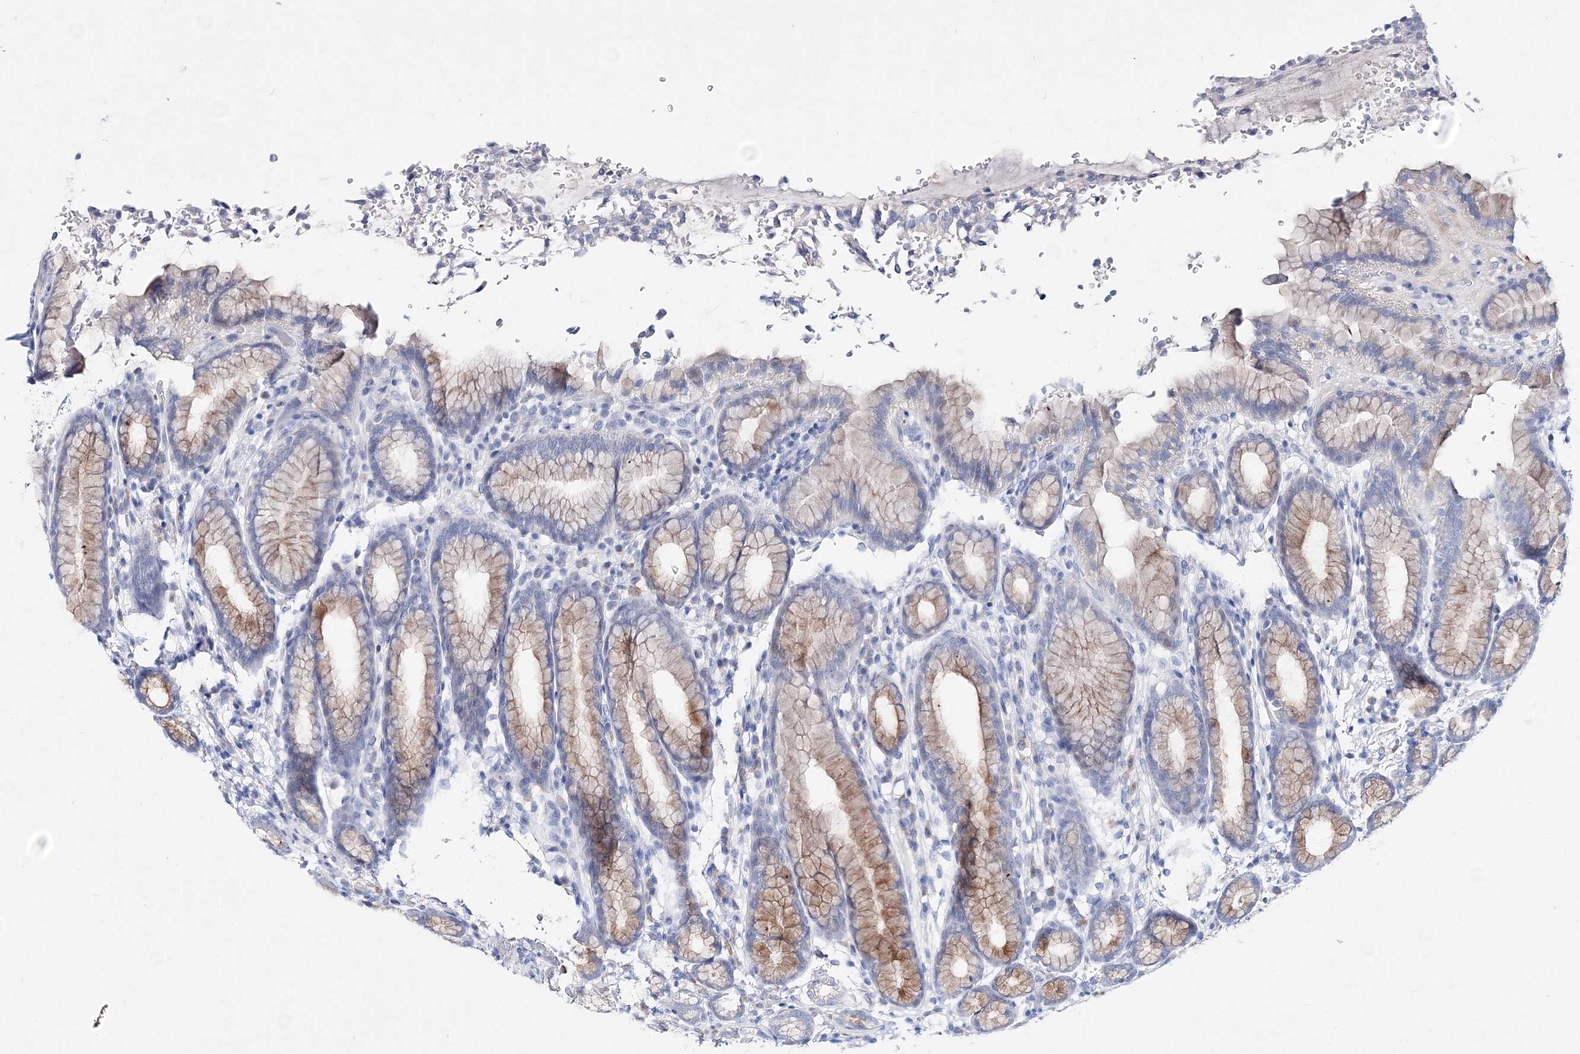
{"staining": {"intensity": "moderate", "quantity": "<25%", "location": "cytoplasmic/membranous"}, "tissue": "stomach", "cell_type": "Glandular cells", "image_type": "normal", "snomed": [{"axis": "morphology", "description": "Normal tissue, NOS"}, {"axis": "topography", "description": "Stomach"}], "caption": "DAB immunohistochemical staining of benign human stomach demonstrates moderate cytoplasmic/membranous protein staining in approximately <25% of glandular cells.", "gene": "SPINK7", "patient": {"sex": "male", "age": 42}}